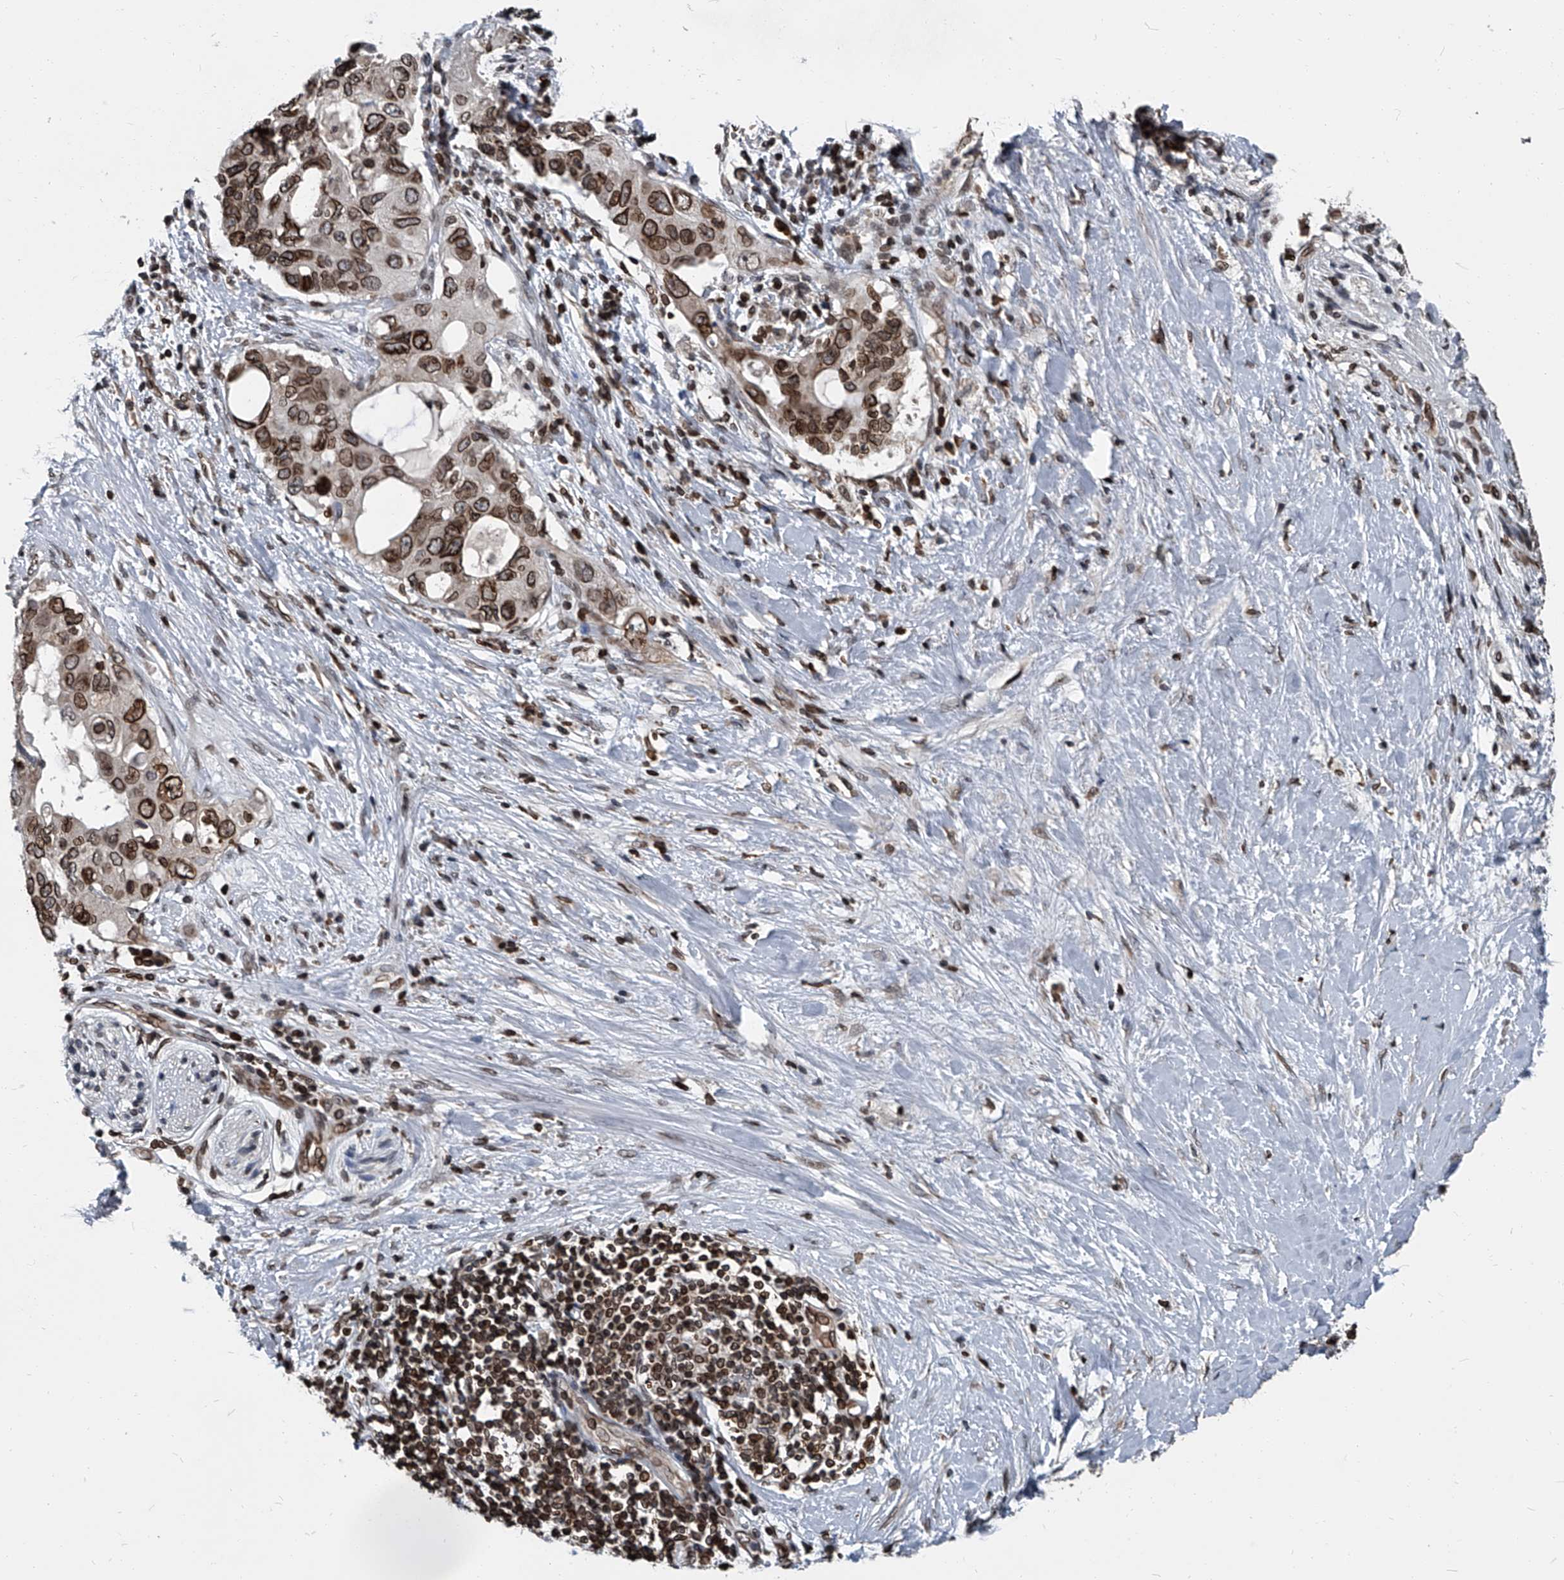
{"staining": {"intensity": "strong", "quantity": ">75%", "location": "cytoplasmic/membranous,nuclear"}, "tissue": "pancreatic cancer", "cell_type": "Tumor cells", "image_type": "cancer", "snomed": [{"axis": "morphology", "description": "Adenocarcinoma, NOS"}, {"axis": "topography", "description": "Pancreas"}], "caption": "This photomicrograph exhibits pancreatic cancer stained with IHC to label a protein in brown. The cytoplasmic/membranous and nuclear of tumor cells show strong positivity for the protein. Nuclei are counter-stained blue.", "gene": "PHF20", "patient": {"sex": "female", "age": 56}}